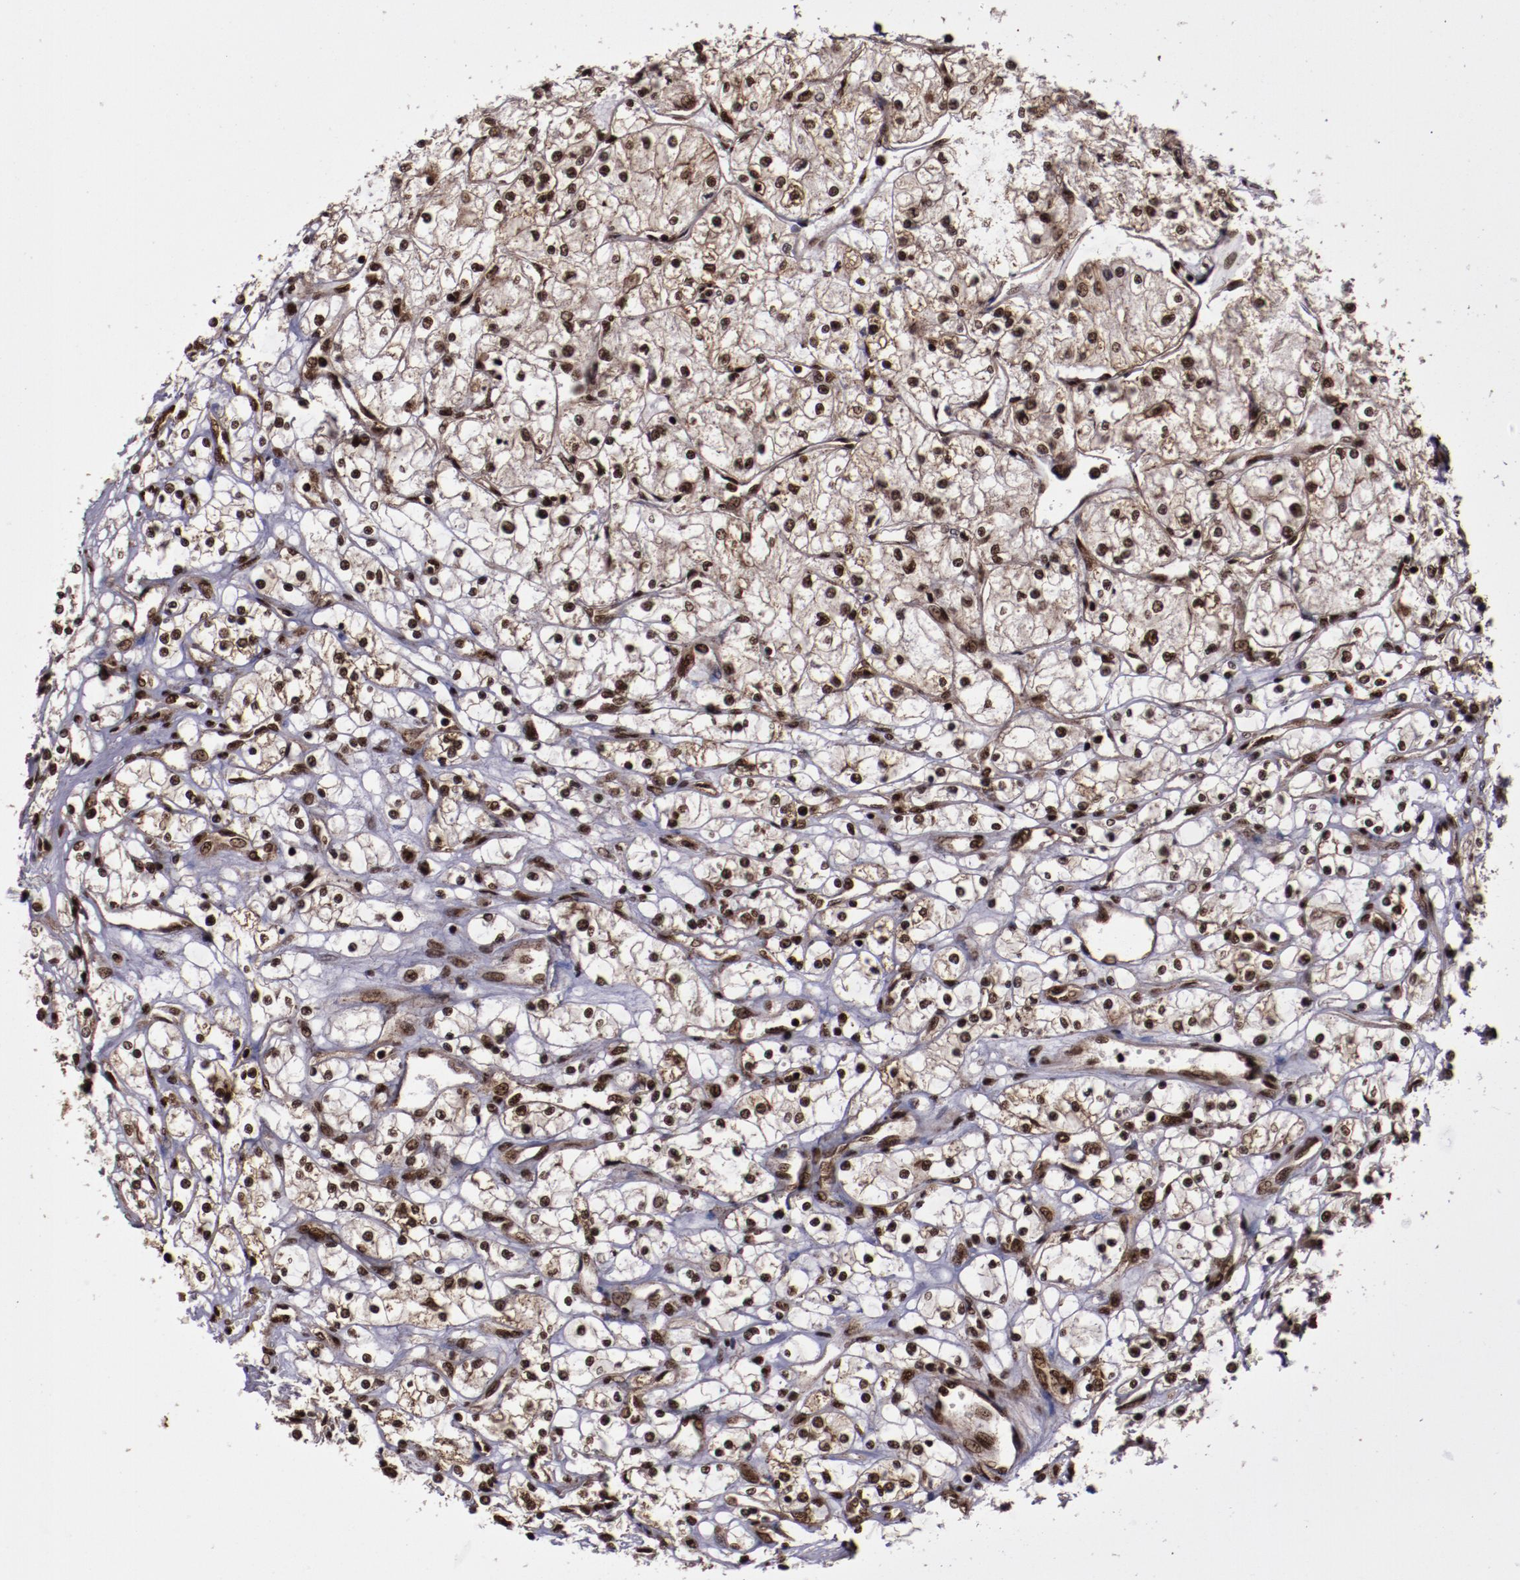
{"staining": {"intensity": "moderate", "quantity": ">75%", "location": "cytoplasmic/membranous,nuclear"}, "tissue": "renal cancer", "cell_type": "Tumor cells", "image_type": "cancer", "snomed": [{"axis": "morphology", "description": "Adenocarcinoma, NOS"}, {"axis": "topography", "description": "Kidney"}], "caption": "Immunohistochemical staining of renal cancer shows medium levels of moderate cytoplasmic/membranous and nuclear positivity in about >75% of tumor cells.", "gene": "SNW1", "patient": {"sex": "male", "age": 61}}